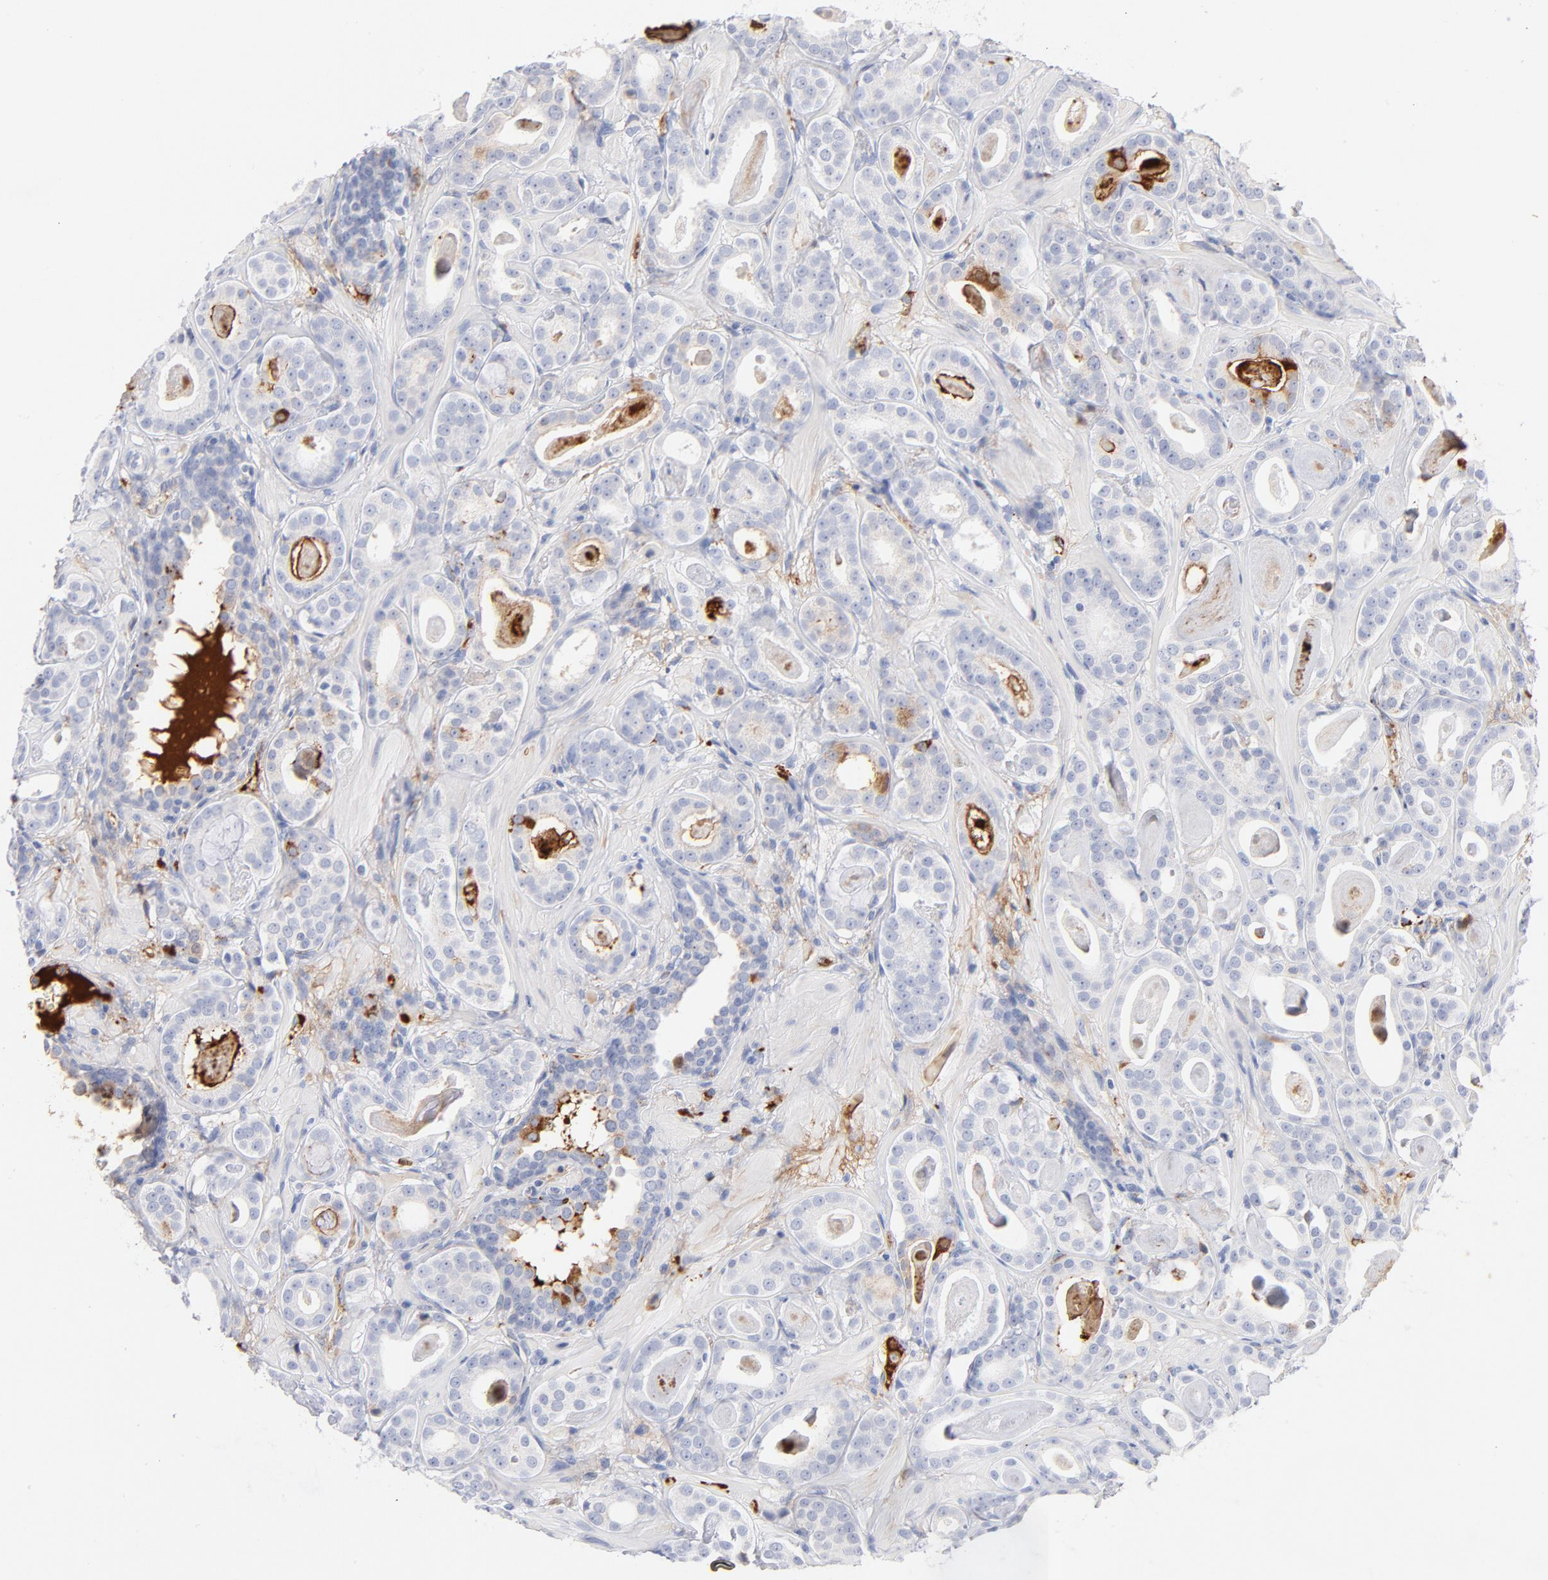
{"staining": {"intensity": "negative", "quantity": "none", "location": "none"}, "tissue": "prostate cancer", "cell_type": "Tumor cells", "image_type": "cancer", "snomed": [{"axis": "morphology", "description": "Adenocarcinoma, Low grade"}, {"axis": "topography", "description": "Prostate"}], "caption": "Tumor cells are negative for protein expression in human prostate adenocarcinoma (low-grade).", "gene": "PLAT", "patient": {"sex": "male", "age": 57}}